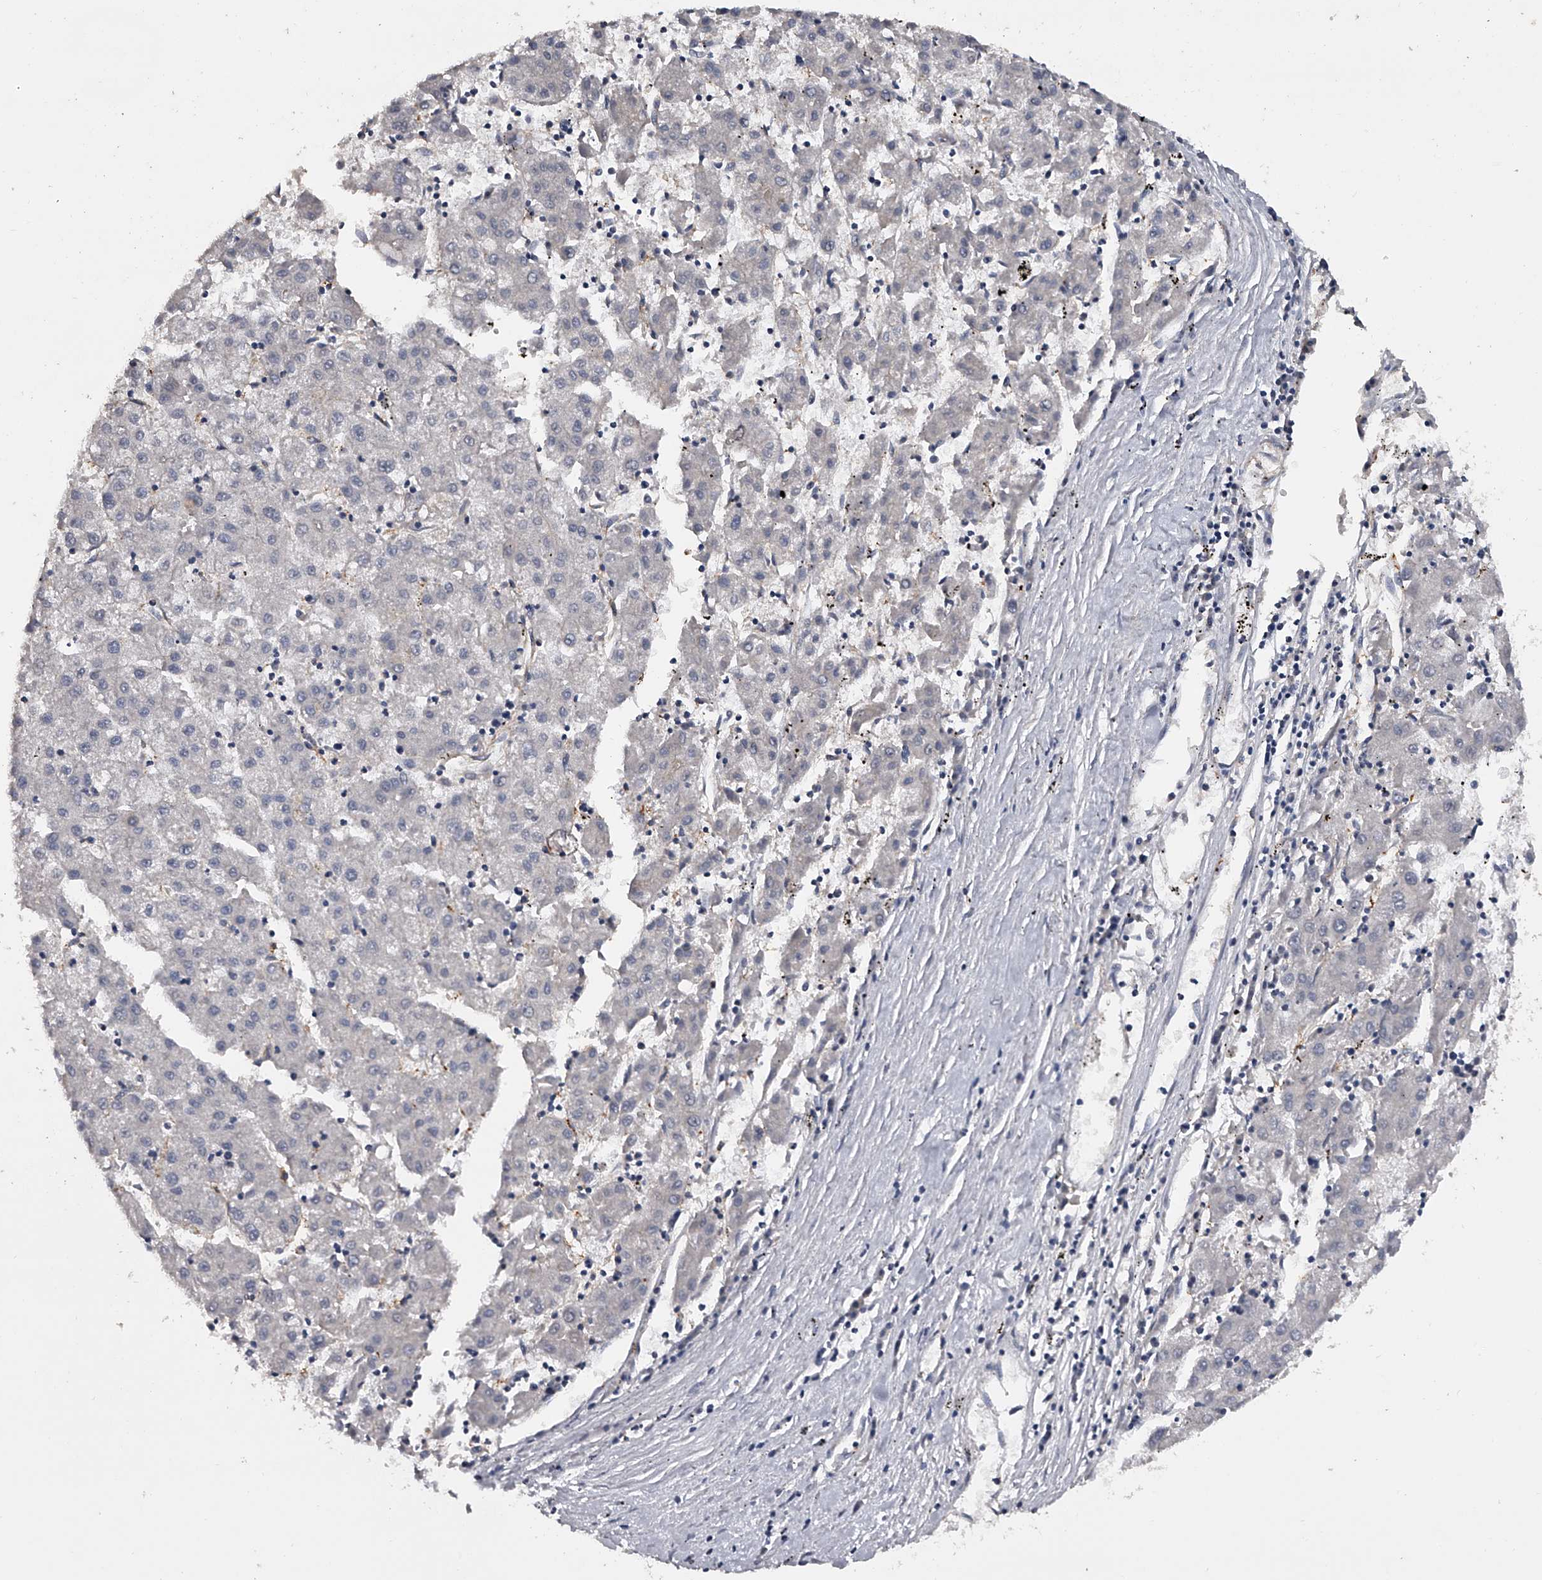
{"staining": {"intensity": "negative", "quantity": "none", "location": "none"}, "tissue": "liver cancer", "cell_type": "Tumor cells", "image_type": "cancer", "snomed": [{"axis": "morphology", "description": "Carcinoma, Hepatocellular, NOS"}, {"axis": "topography", "description": "Liver"}], "caption": "DAB immunohistochemical staining of human liver cancer demonstrates no significant positivity in tumor cells.", "gene": "MDN1", "patient": {"sex": "male", "age": 72}}